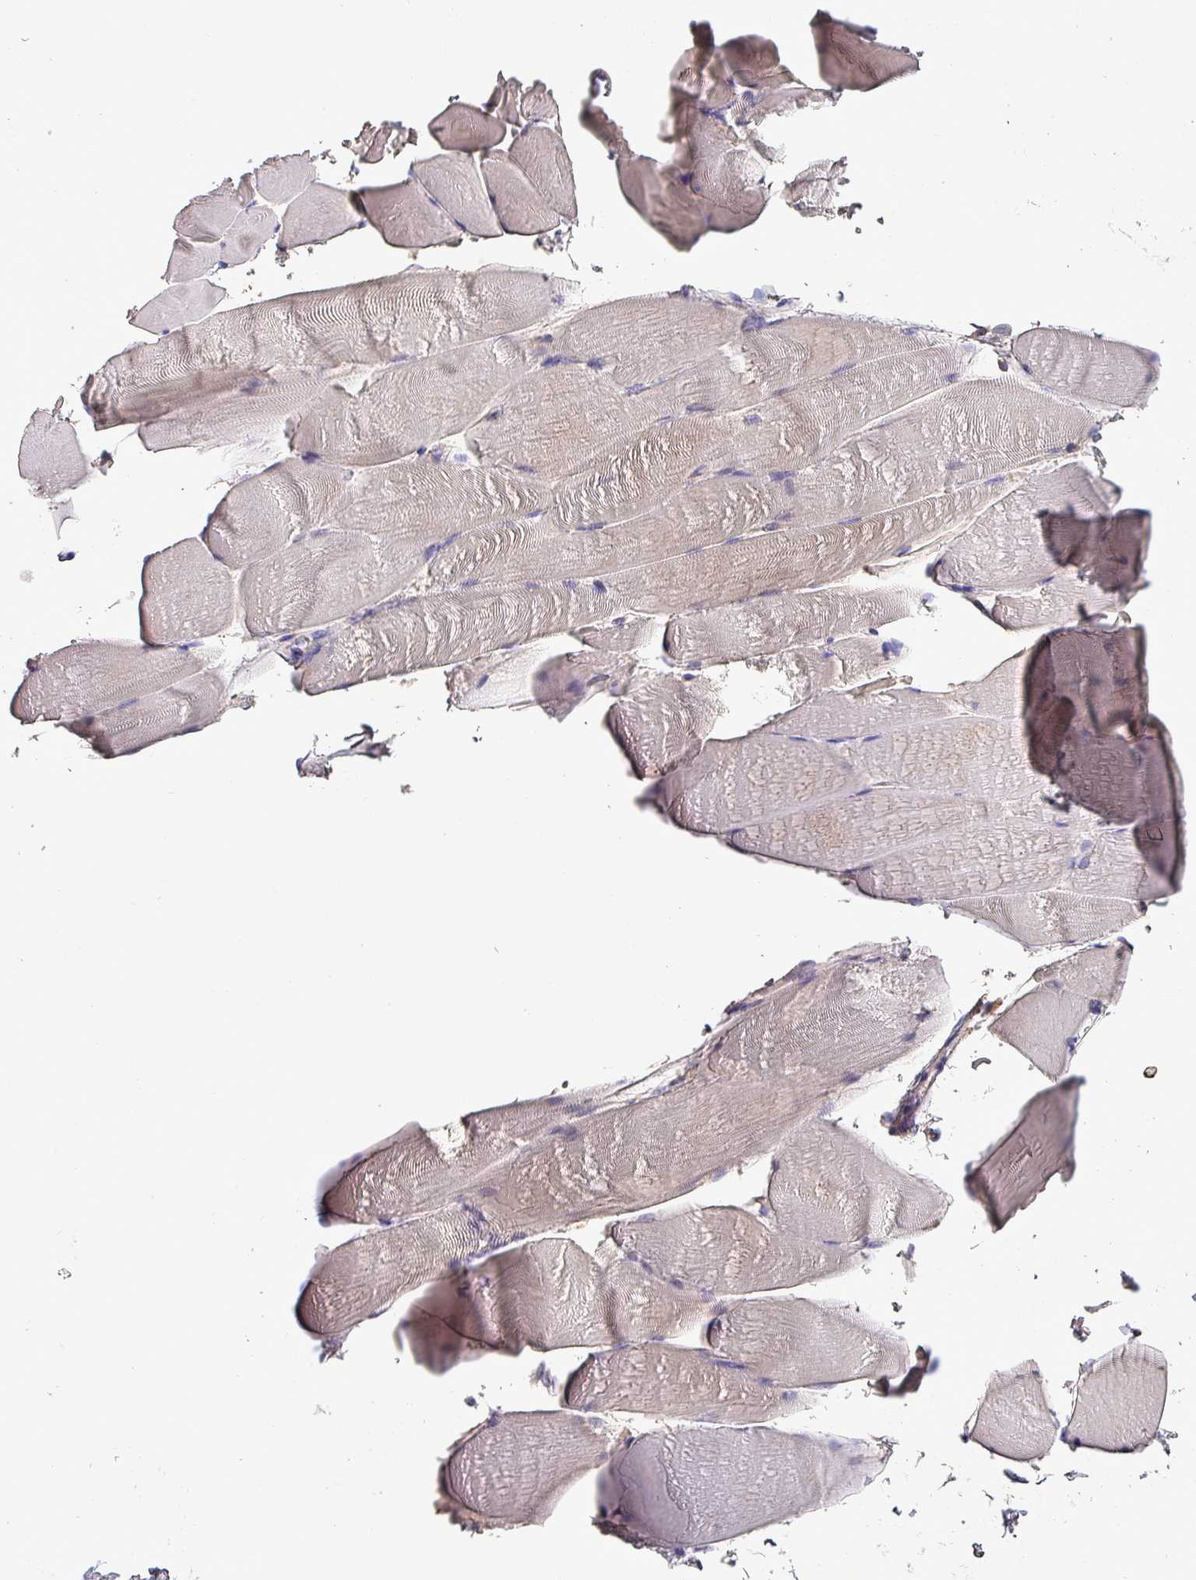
{"staining": {"intensity": "negative", "quantity": "none", "location": "none"}, "tissue": "skeletal muscle", "cell_type": "Myocytes", "image_type": "normal", "snomed": [{"axis": "morphology", "description": "Normal tissue, NOS"}, {"axis": "topography", "description": "Skeletal muscle"}], "caption": "The histopathology image shows no significant expression in myocytes of skeletal muscle.", "gene": "HTRA4", "patient": {"sex": "female", "age": 64}}